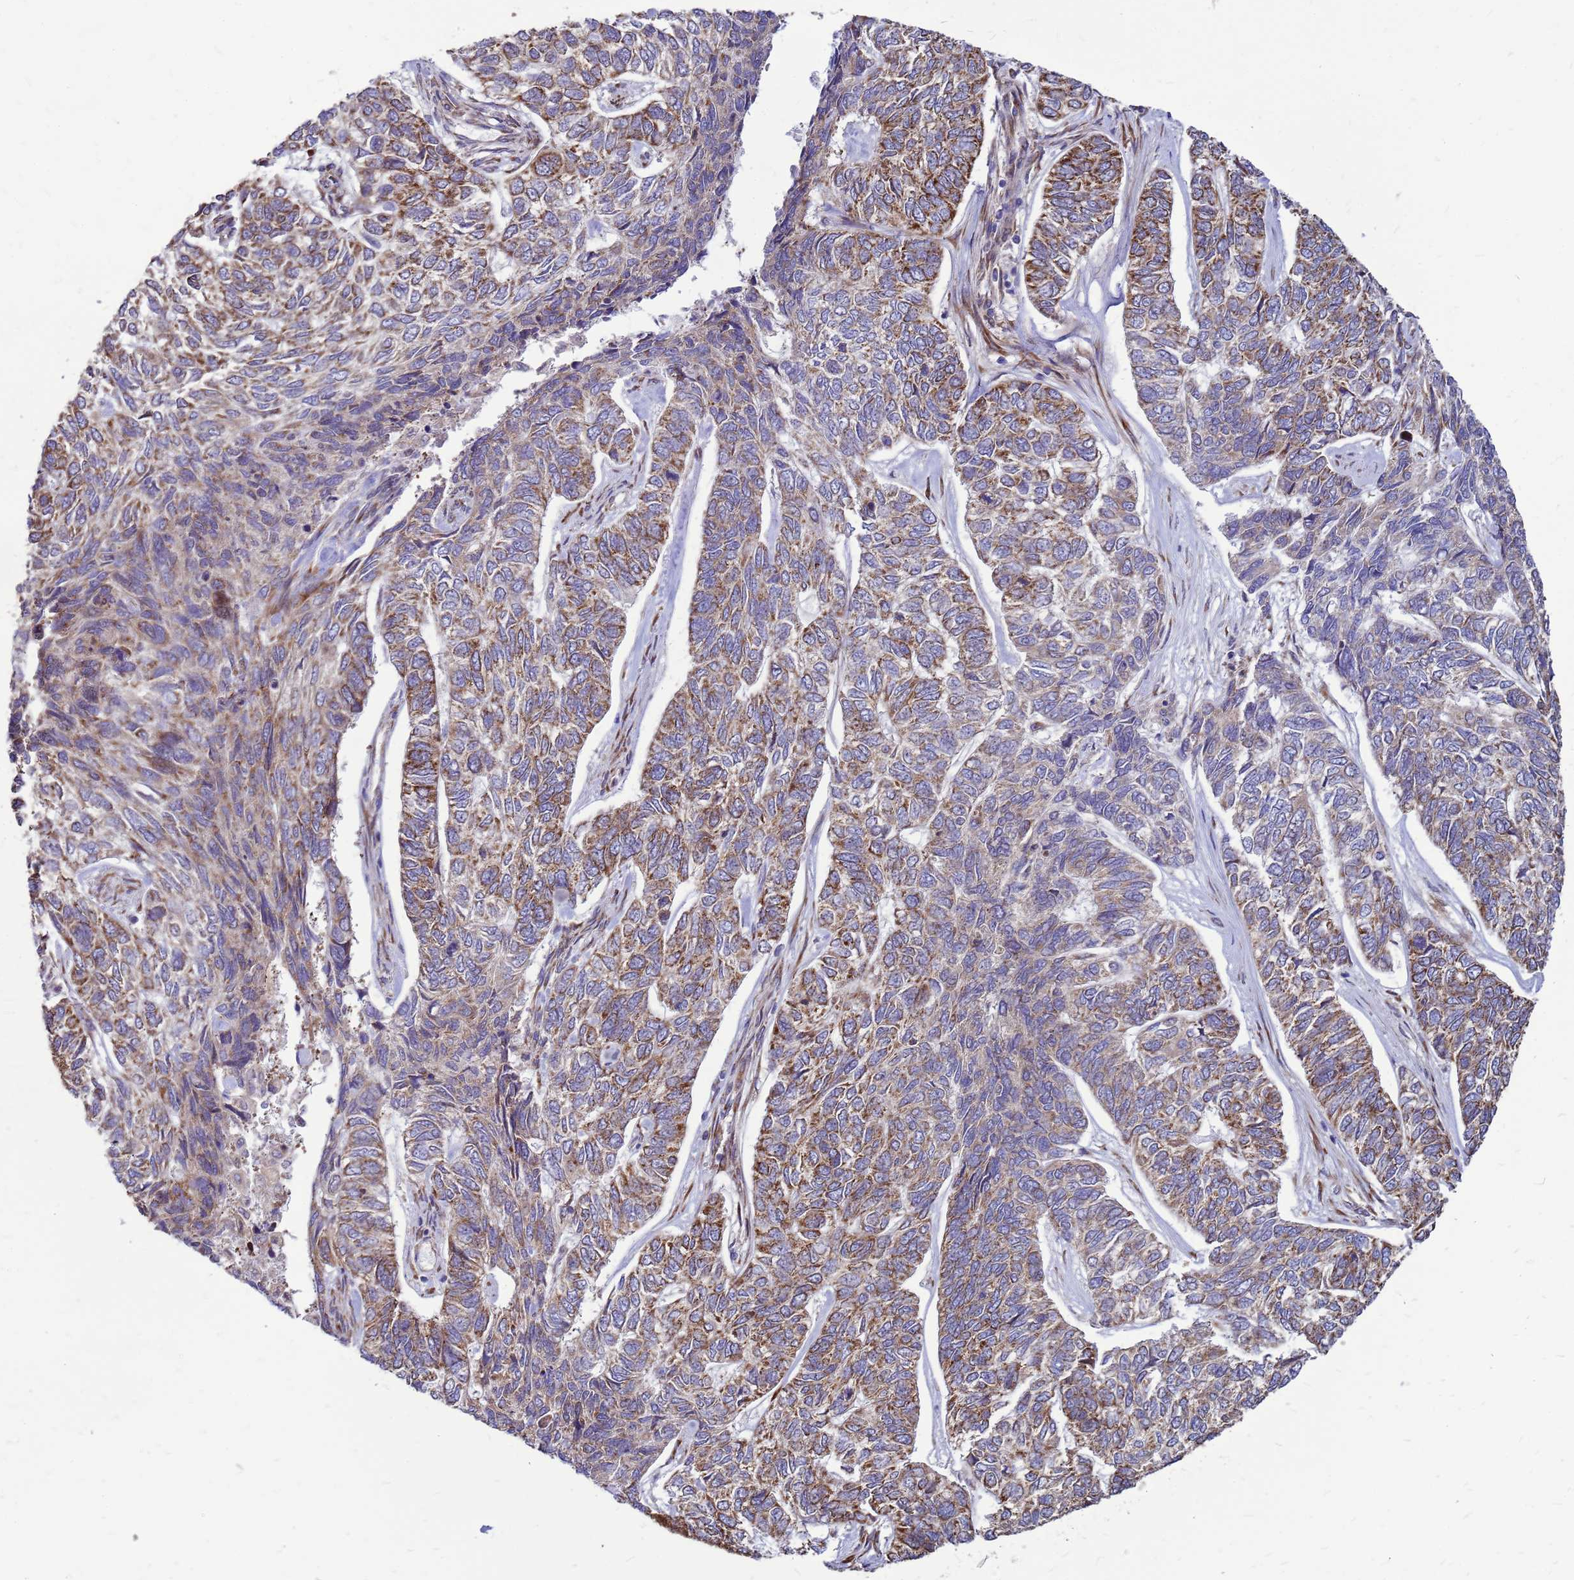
{"staining": {"intensity": "moderate", "quantity": ">75%", "location": "cytoplasmic/membranous"}, "tissue": "skin cancer", "cell_type": "Tumor cells", "image_type": "cancer", "snomed": [{"axis": "morphology", "description": "Basal cell carcinoma"}, {"axis": "topography", "description": "Skin"}], "caption": "Immunohistochemistry (DAB) staining of skin basal cell carcinoma demonstrates moderate cytoplasmic/membranous protein positivity in about >75% of tumor cells. The protein of interest is stained brown, and the nuclei are stained in blue (DAB IHC with brightfield microscopy, high magnification).", "gene": "FSTL4", "patient": {"sex": "female", "age": 65}}